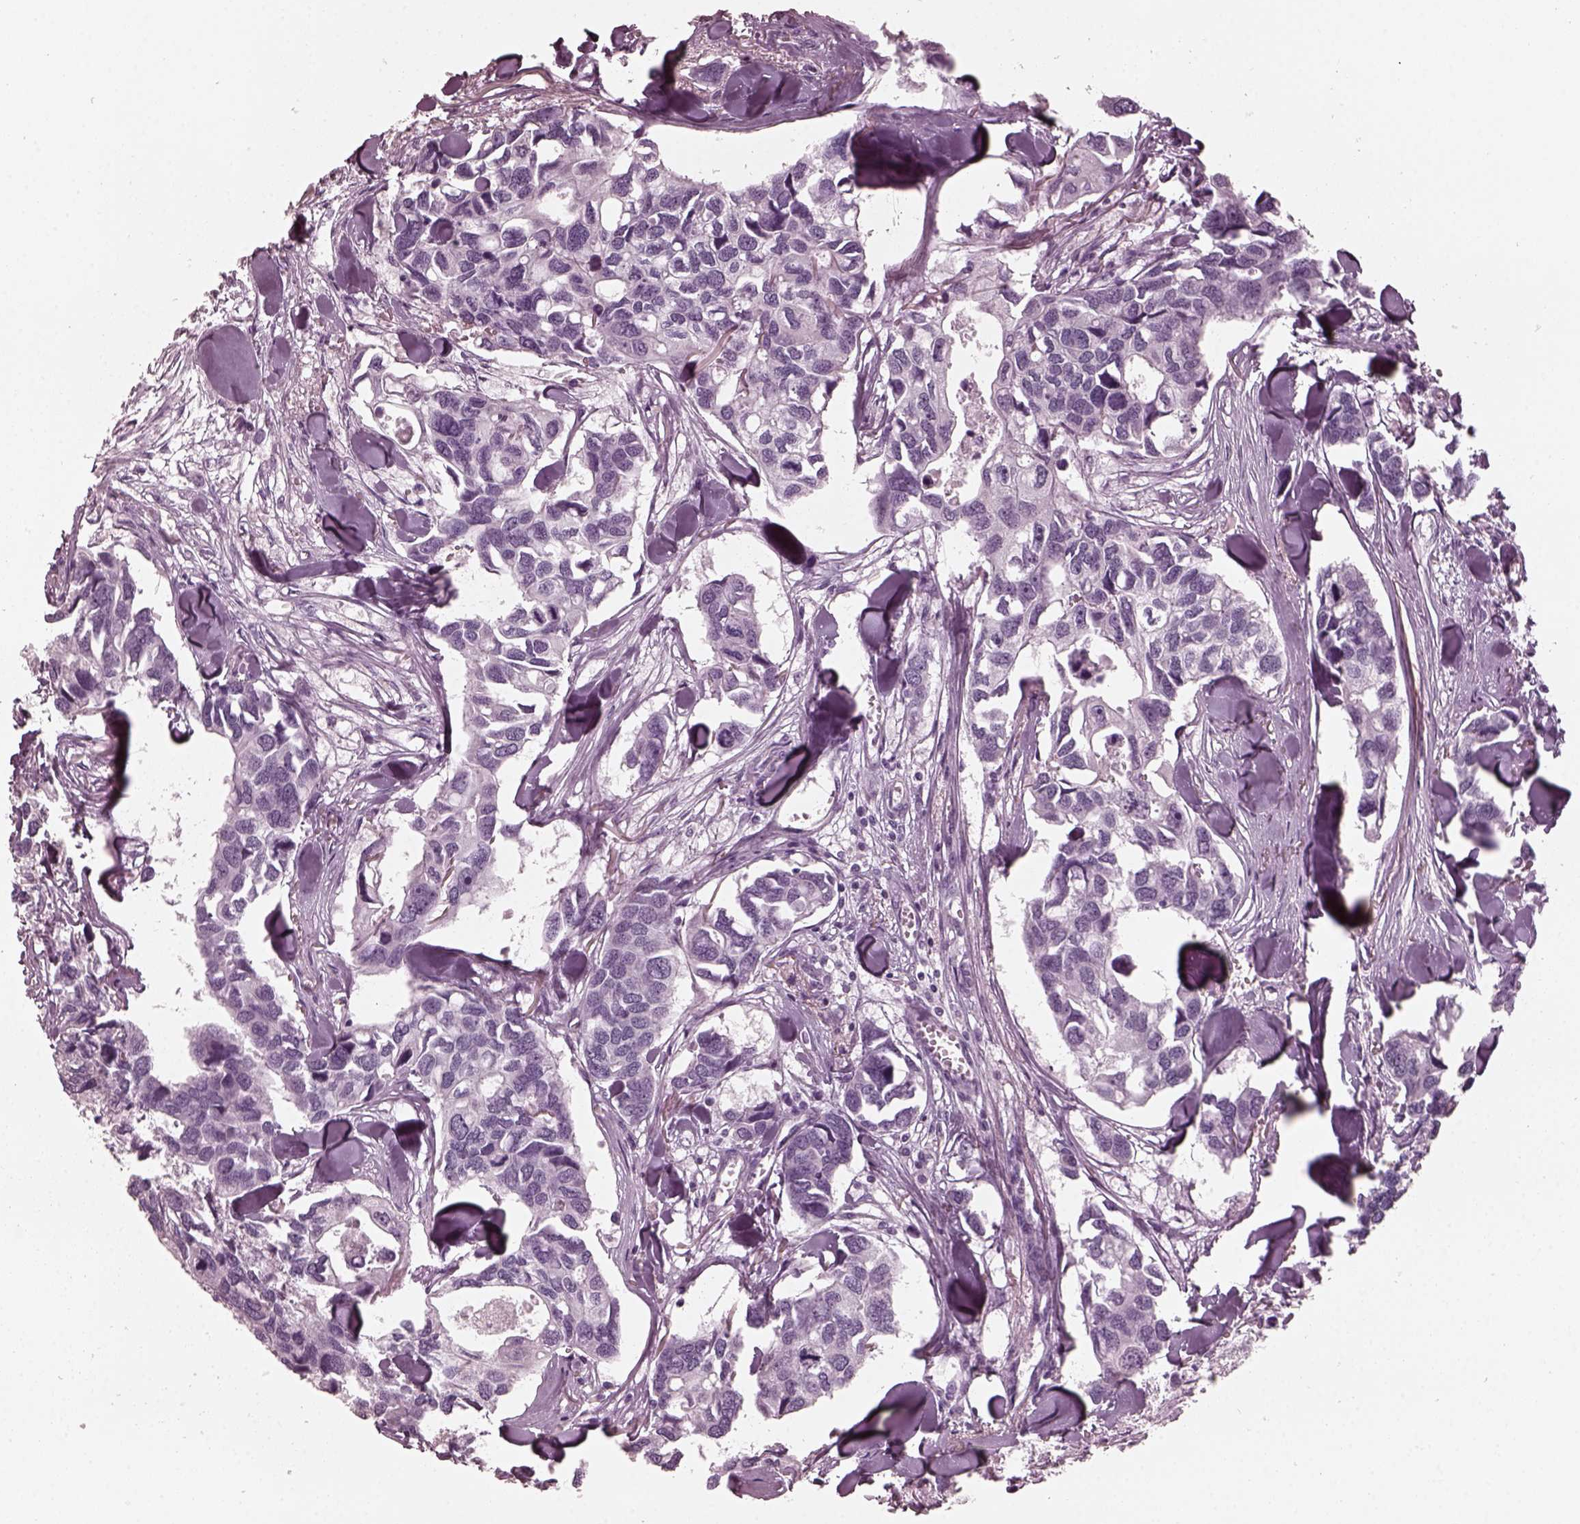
{"staining": {"intensity": "negative", "quantity": "none", "location": "none"}, "tissue": "breast cancer", "cell_type": "Tumor cells", "image_type": "cancer", "snomed": [{"axis": "morphology", "description": "Duct carcinoma"}, {"axis": "topography", "description": "Breast"}], "caption": "The immunohistochemistry image has no significant positivity in tumor cells of breast cancer (intraductal carcinoma) tissue. (Brightfield microscopy of DAB (3,3'-diaminobenzidine) immunohistochemistry (IHC) at high magnification).", "gene": "GRM6", "patient": {"sex": "female", "age": 83}}